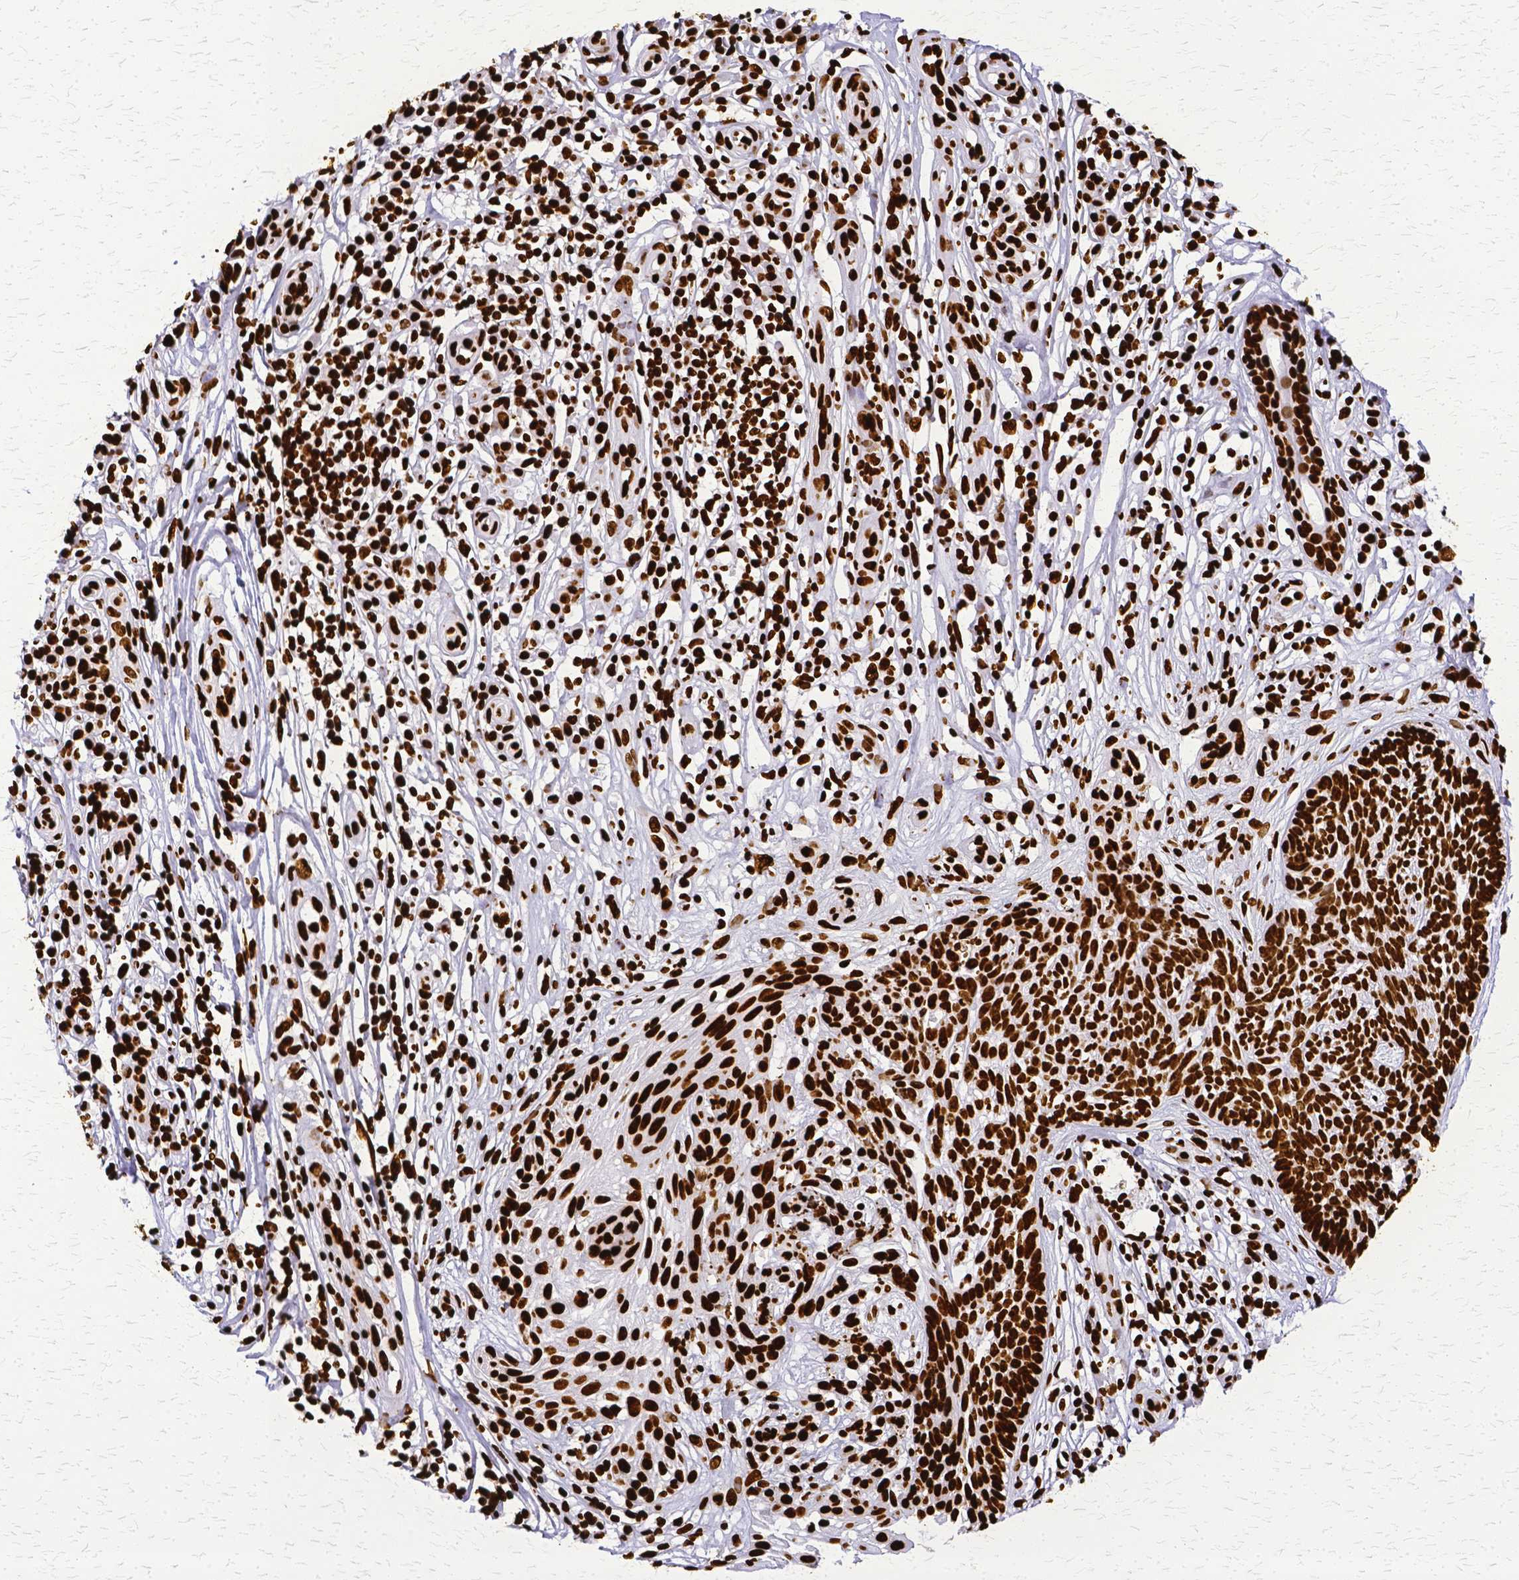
{"staining": {"intensity": "strong", "quantity": ">75%", "location": "nuclear"}, "tissue": "skin cancer", "cell_type": "Tumor cells", "image_type": "cancer", "snomed": [{"axis": "morphology", "description": "Basal cell carcinoma"}, {"axis": "topography", "description": "Skin"}, {"axis": "topography", "description": "Skin, foot"}], "caption": "Skin cancer was stained to show a protein in brown. There is high levels of strong nuclear positivity in approximately >75% of tumor cells. The protein of interest is stained brown, and the nuclei are stained in blue (DAB IHC with brightfield microscopy, high magnification).", "gene": "SFPQ", "patient": {"sex": "female", "age": 86}}